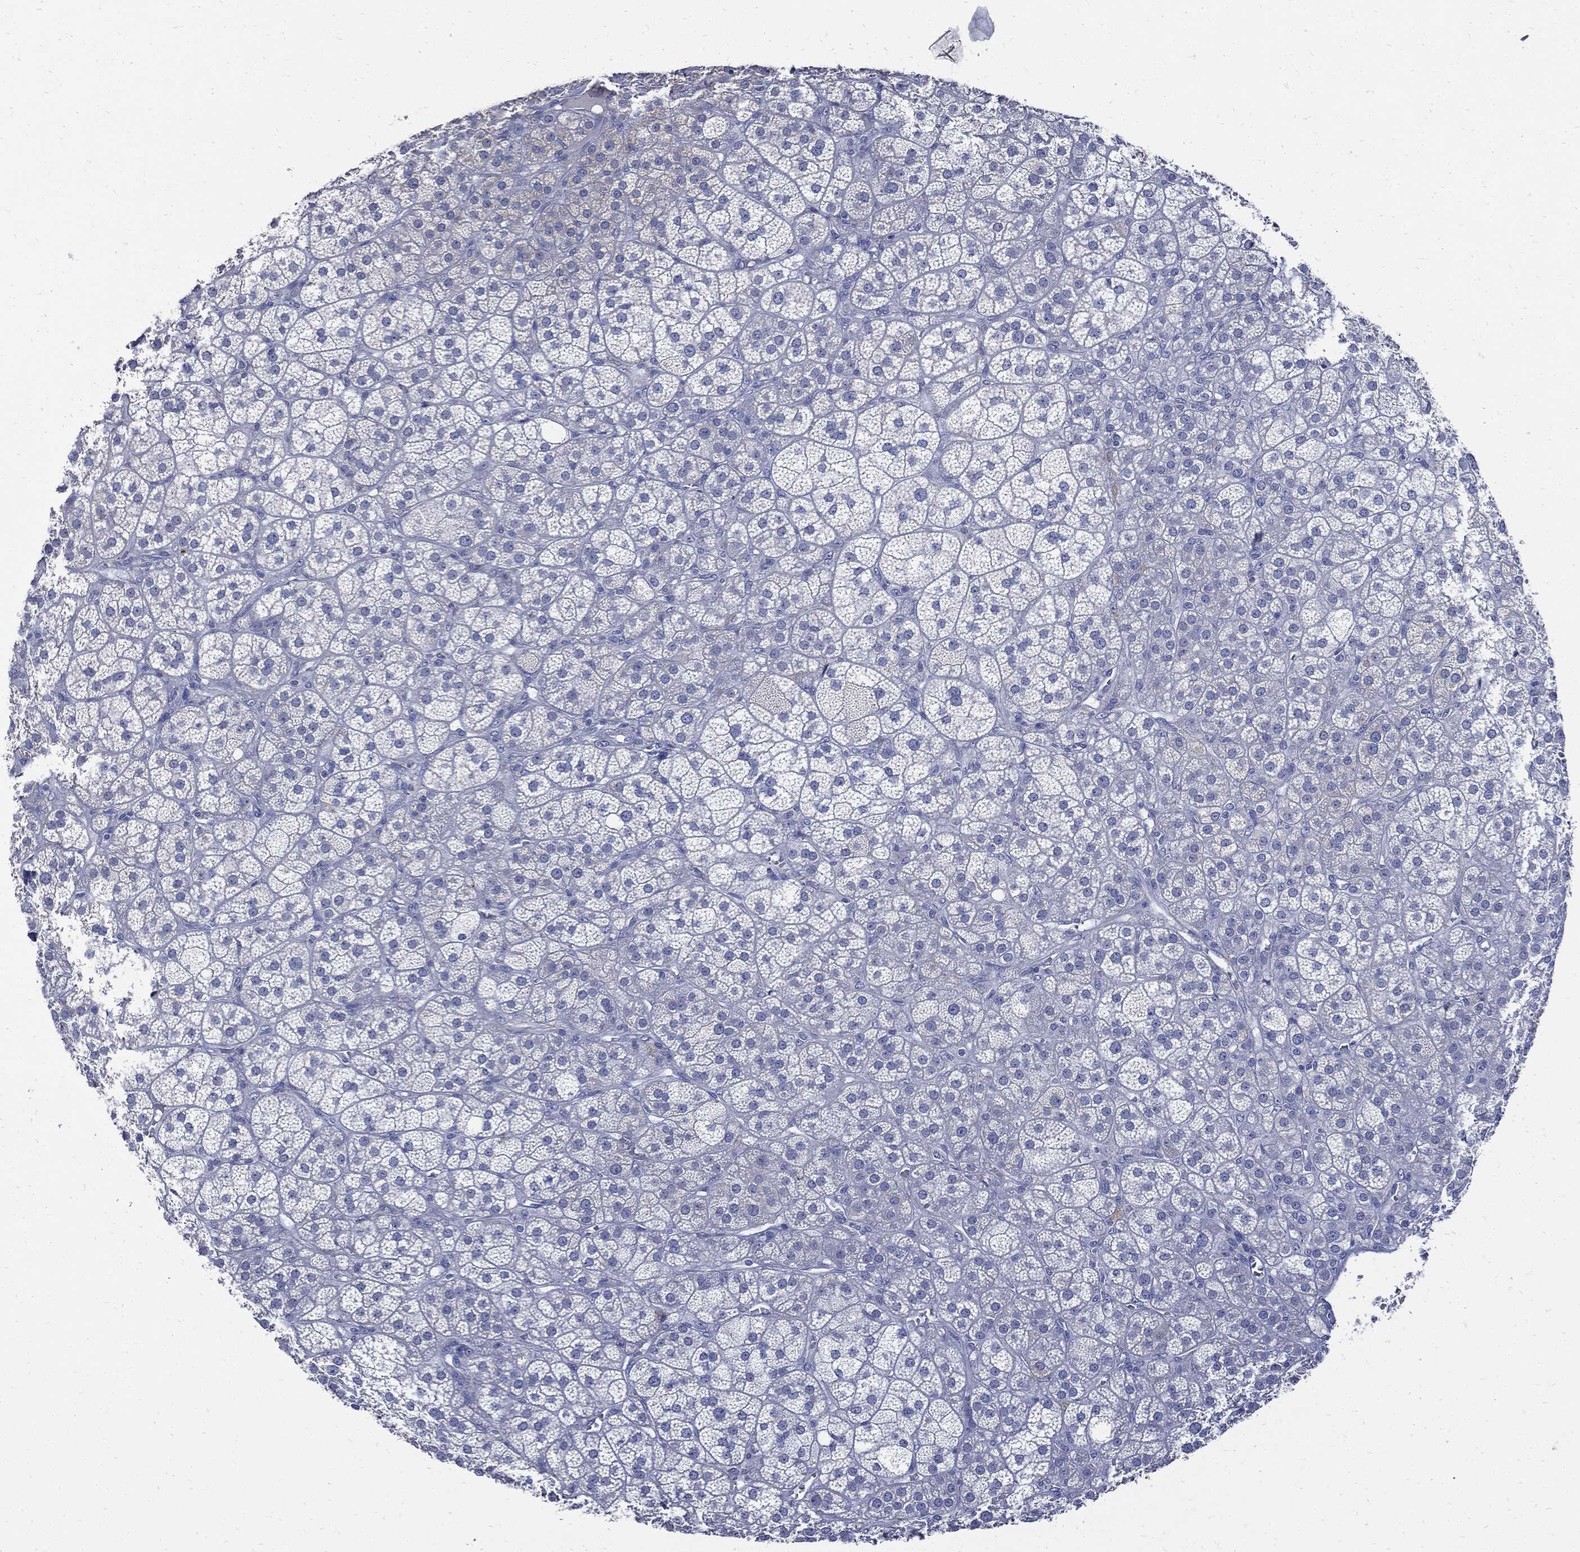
{"staining": {"intensity": "strong", "quantity": "<25%", "location": "cytoplasmic/membranous"}, "tissue": "adrenal gland", "cell_type": "Glandular cells", "image_type": "normal", "snomed": [{"axis": "morphology", "description": "Normal tissue, NOS"}, {"axis": "topography", "description": "Adrenal gland"}], "caption": "Immunohistochemistry (DAB) staining of unremarkable human adrenal gland shows strong cytoplasmic/membranous protein expression in about <25% of glandular cells.", "gene": "CPE", "patient": {"sex": "female", "age": 60}}